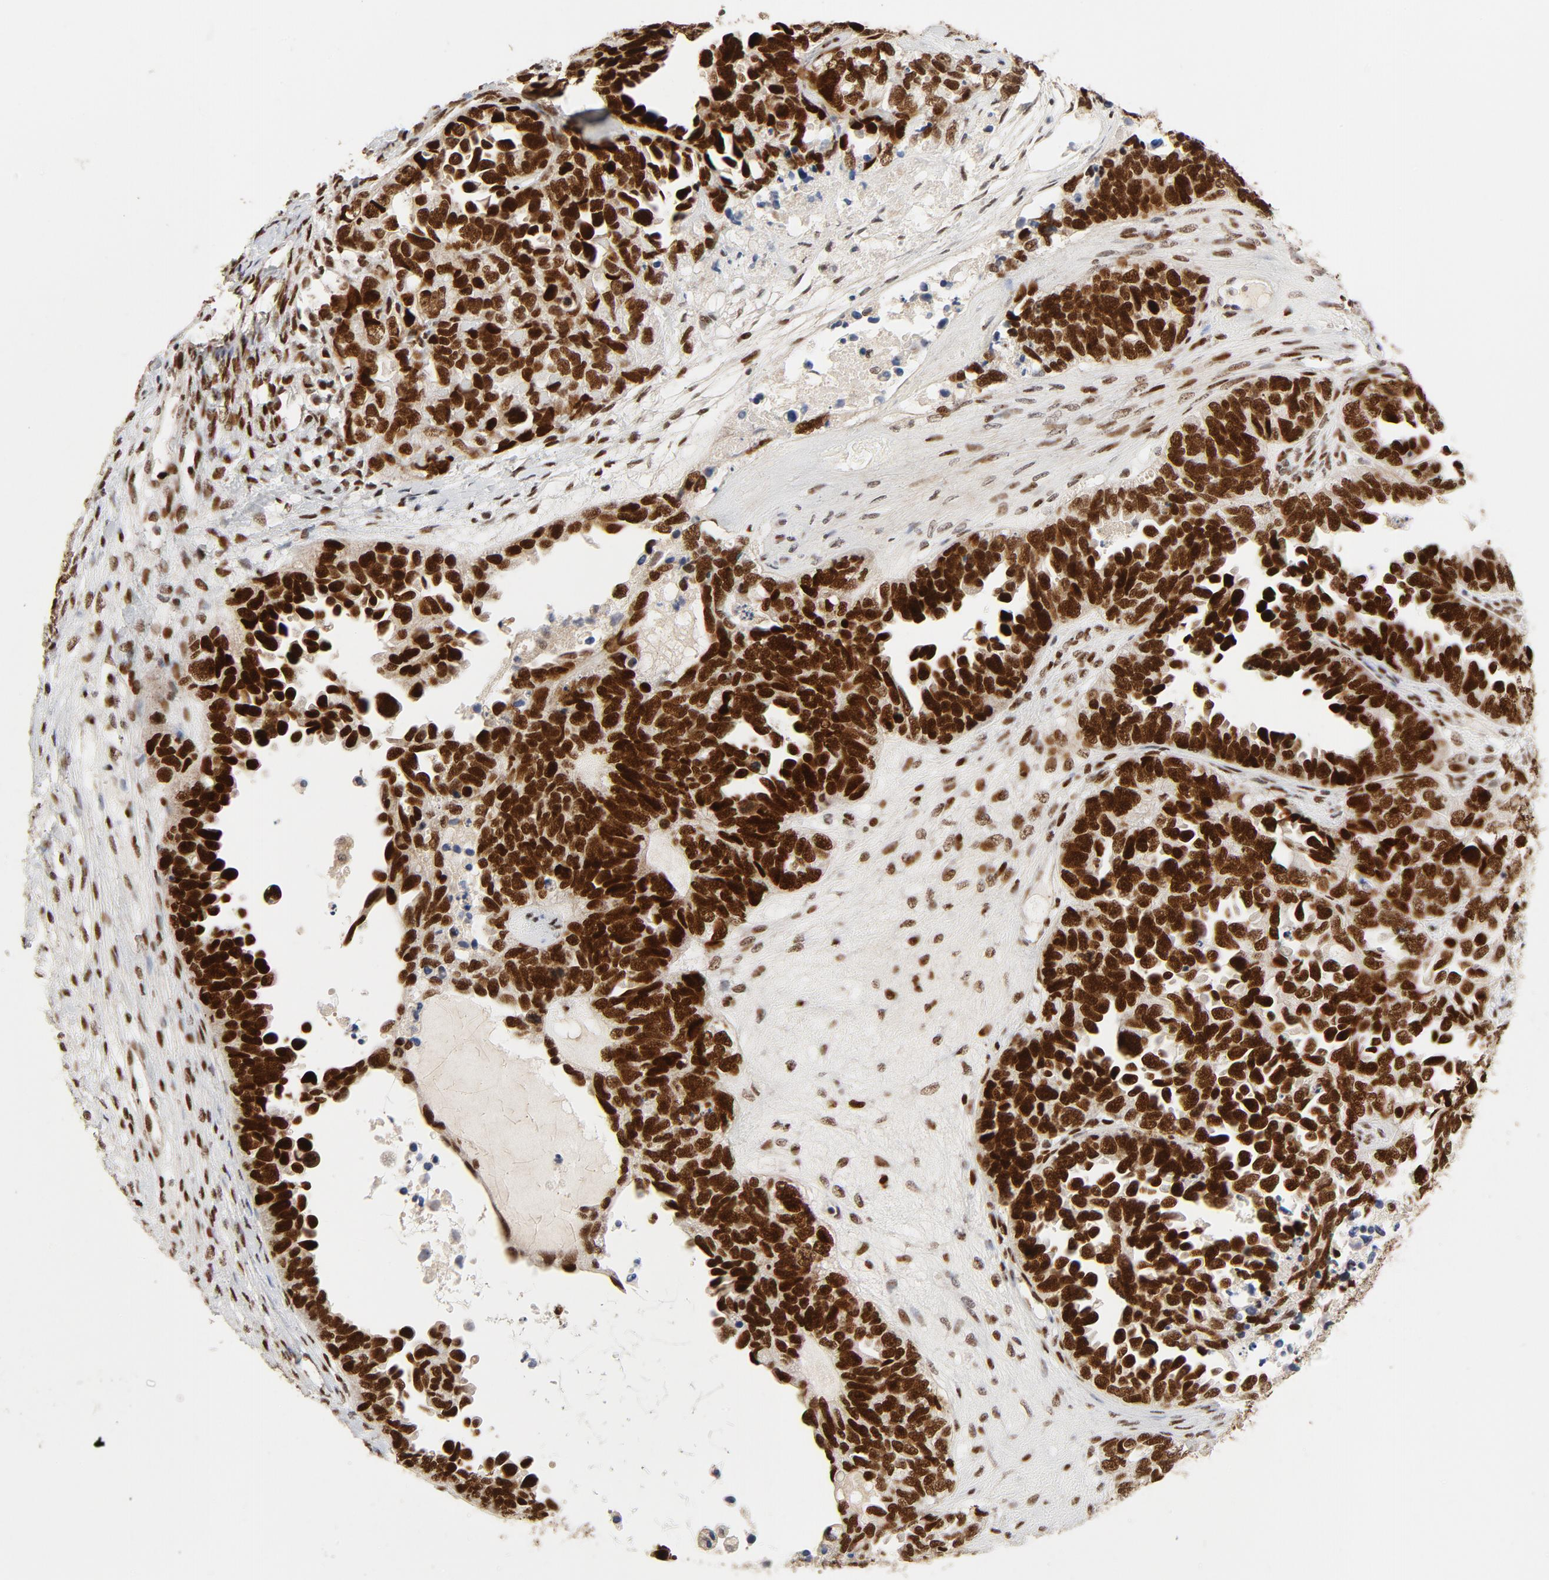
{"staining": {"intensity": "strong", "quantity": ">75%", "location": "nuclear"}, "tissue": "ovarian cancer", "cell_type": "Tumor cells", "image_type": "cancer", "snomed": [{"axis": "morphology", "description": "Cystadenocarcinoma, serous, NOS"}, {"axis": "topography", "description": "Ovary"}], "caption": "Tumor cells display high levels of strong nuclear staining in about >75% of cells in human ovarian cancer.", "gene": "GTF2I", "patient": {"sex": "female", "age": 82}}